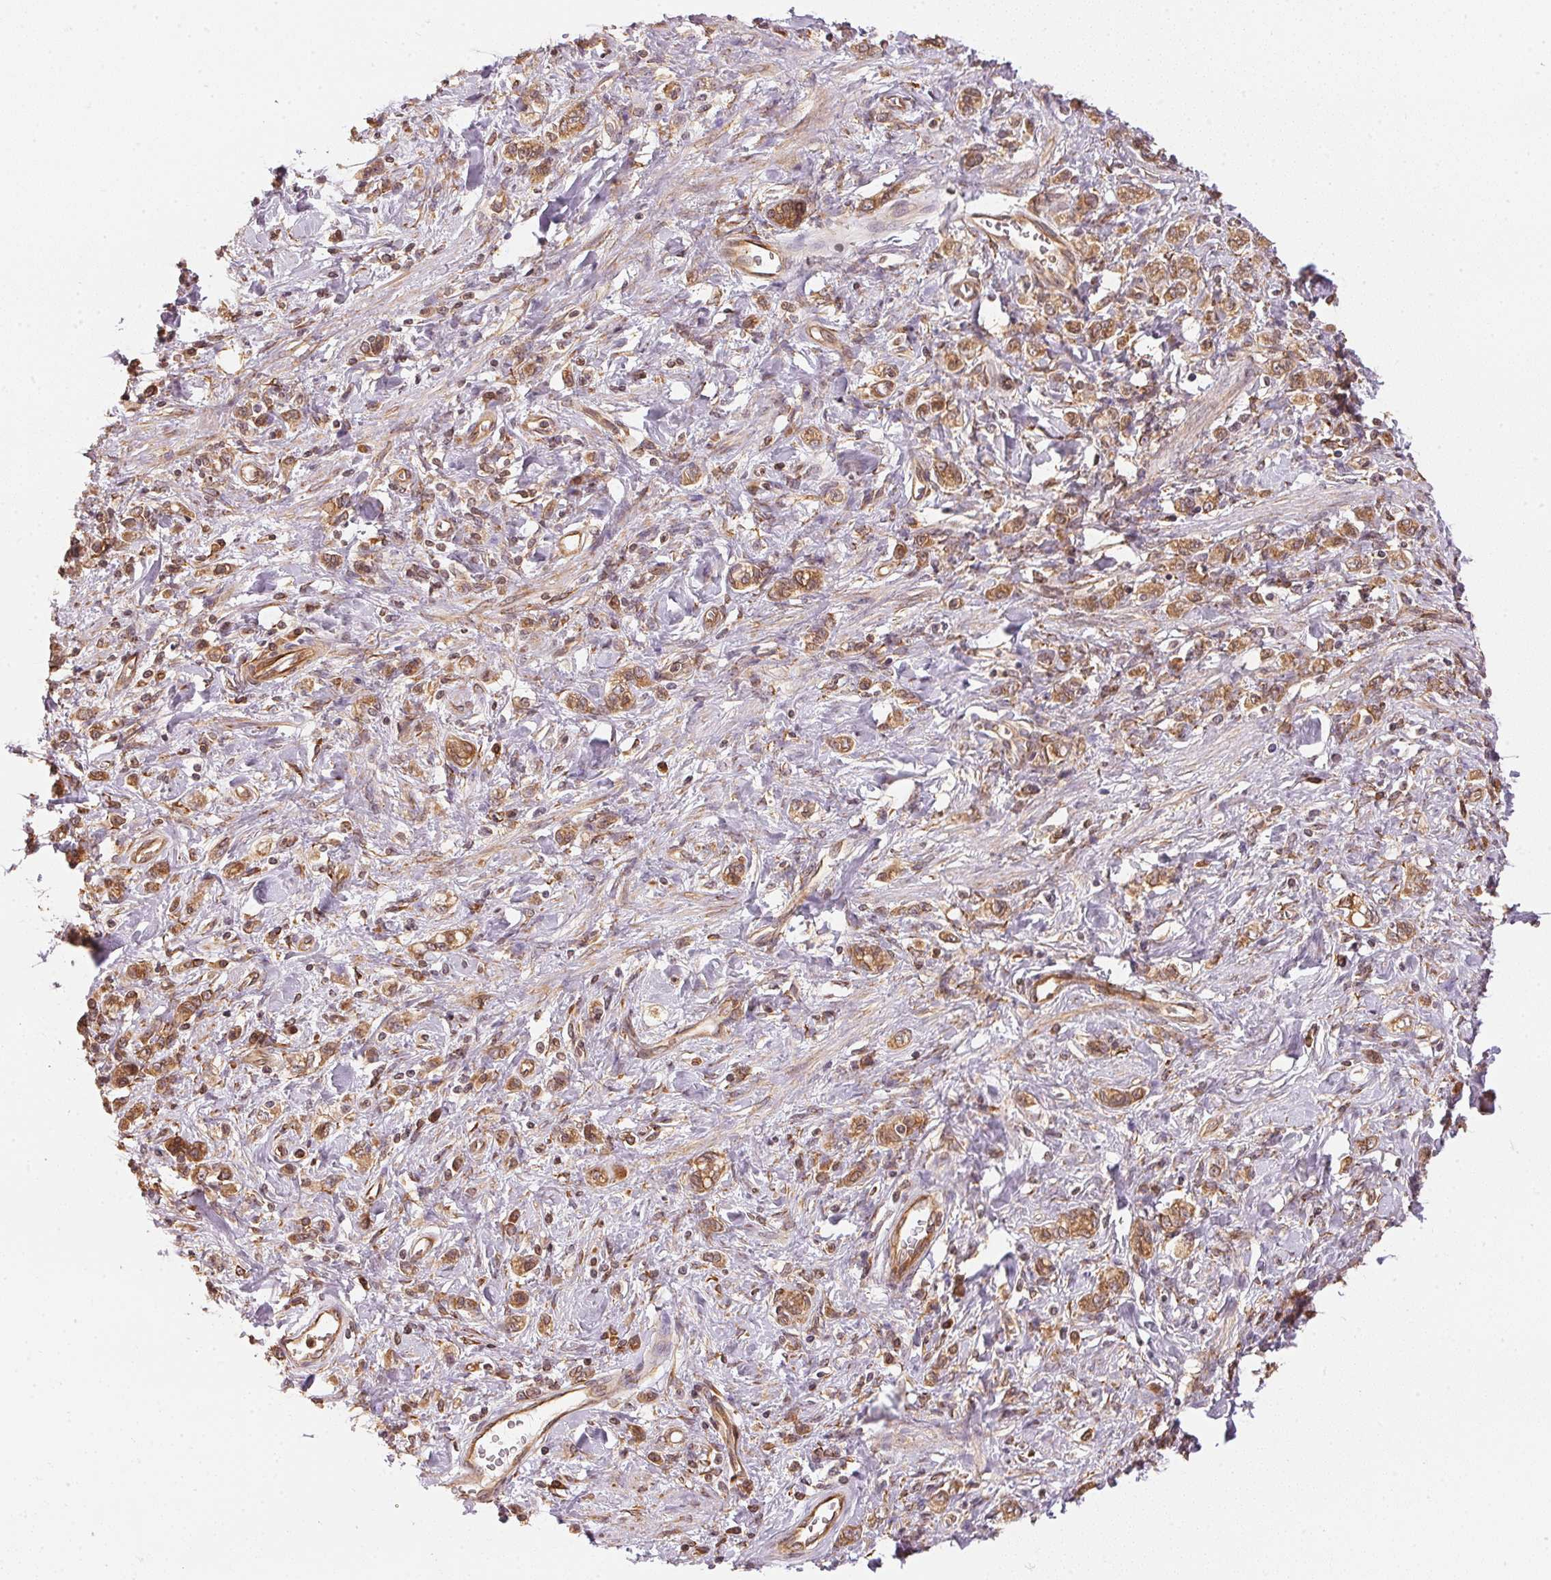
{"staining": {"intensity": "moderate", "quantity": ">75%", "location": "cytoplasmic/membranous"}, "tissue": "stomach cancer", "cell_type": "Tumor cells", "image_type": "cancer", "snomed": [{"axis": "morphology", "description": "Adenocarcinoma, NOS"}, {"axis": "topography", "description": "Stomach"}], "caption": "An image showing moderate cytoplasmic/membranous staining in approximately >75% of tumor cells in stomach cancer, as visualized by brown immunohistochemical staining.", "gene": "STRN4", "patient": {"sex": "male", "age": 77}}